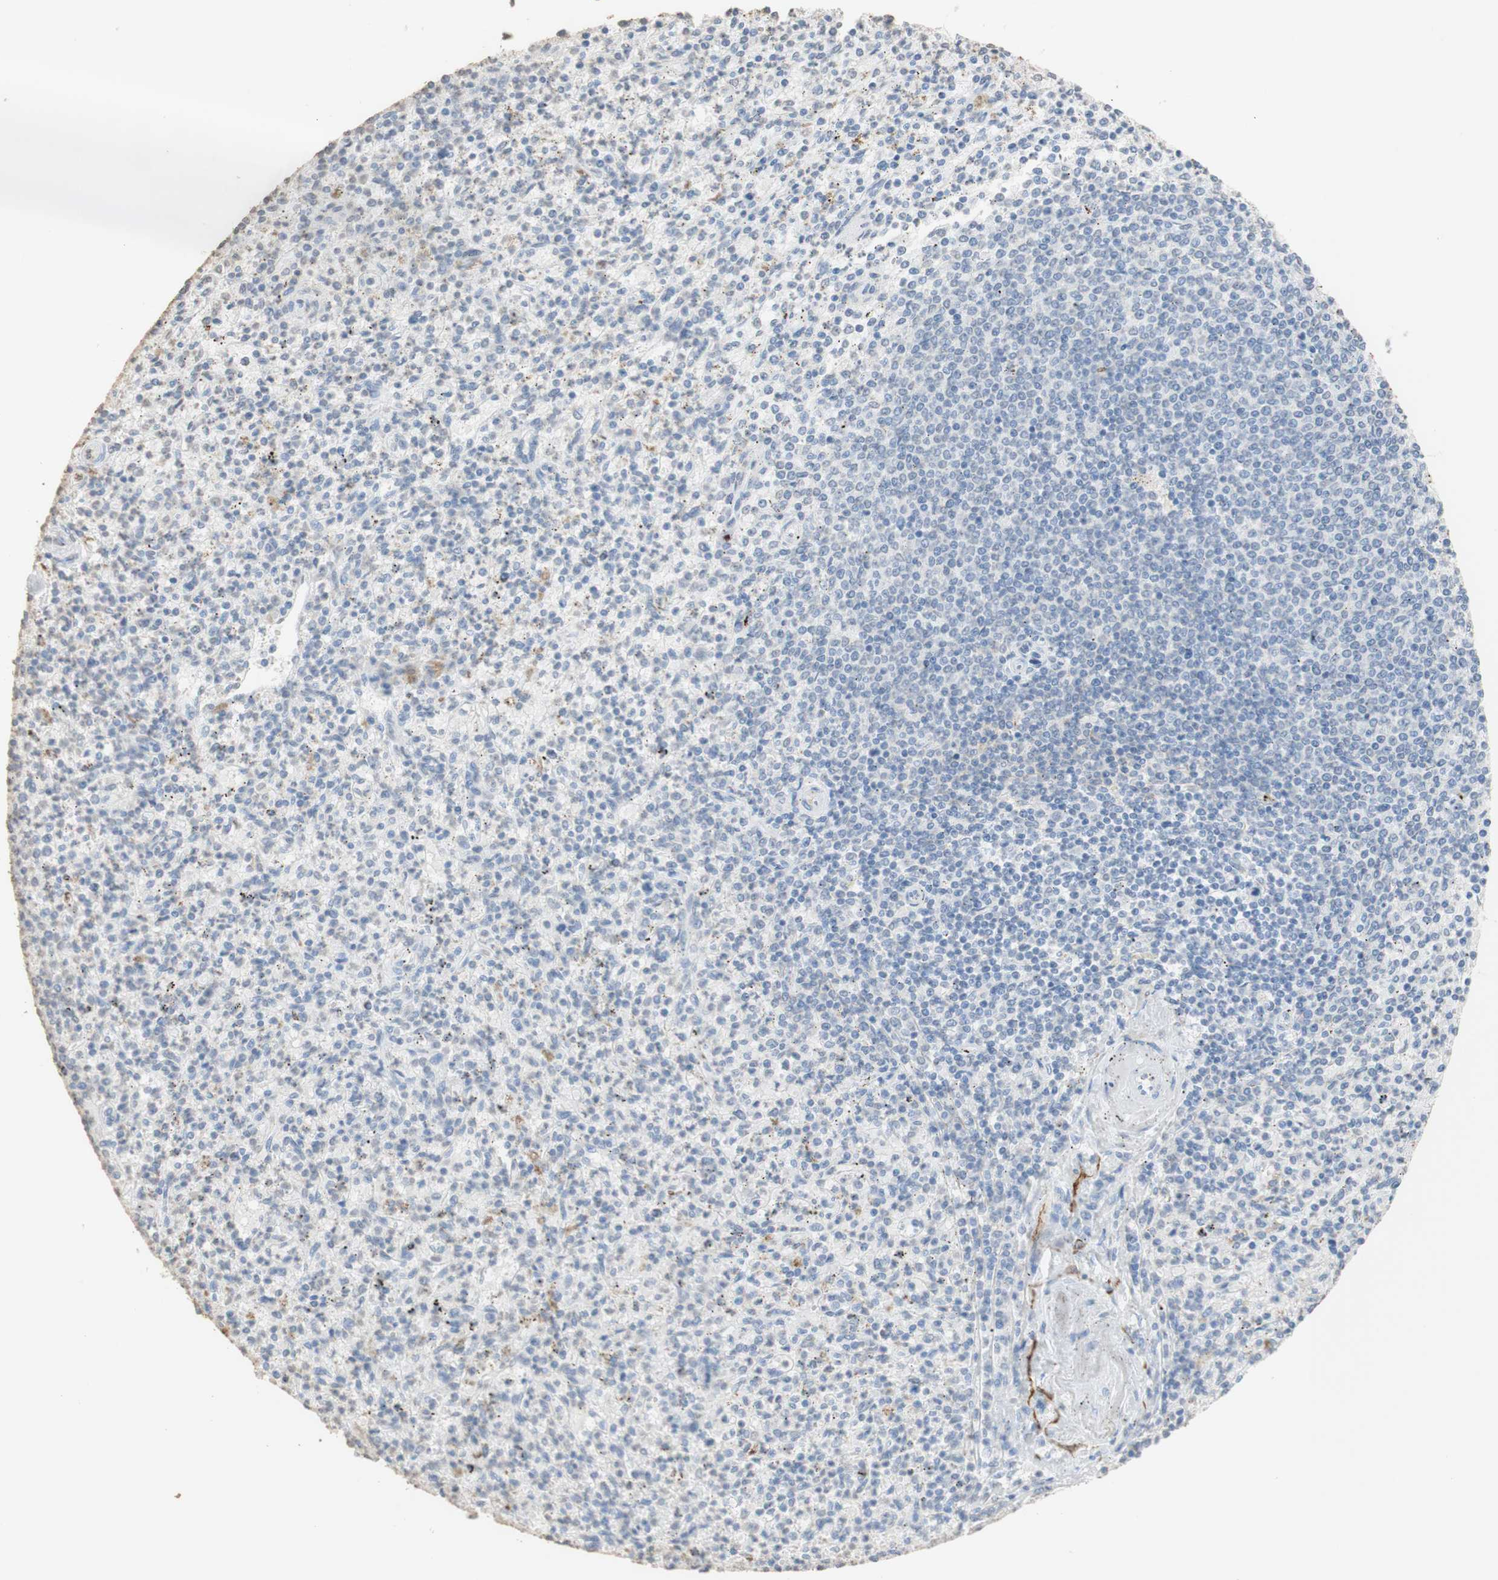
{"staining": {"intensity": "weak", "quantity": "<25%", "location": "cytoplasmic/membranous"}, "tissue": "spleen", "cell_type": "Cells in red pulp", "image_type": "normal", "snomed": [{"axis": "morphology", "description": "Normal tissue, NOS"}, {"axis": "topography", "description": "Spleen"}], "caption": "High power microscopy micrograph of an immunohistochemistry photomicrograph of unremarkable spleen, revealing no significant expression in cells in red pulp.", "gene": "L1CAM", "patient": {"sex": "male", "age": 72}}